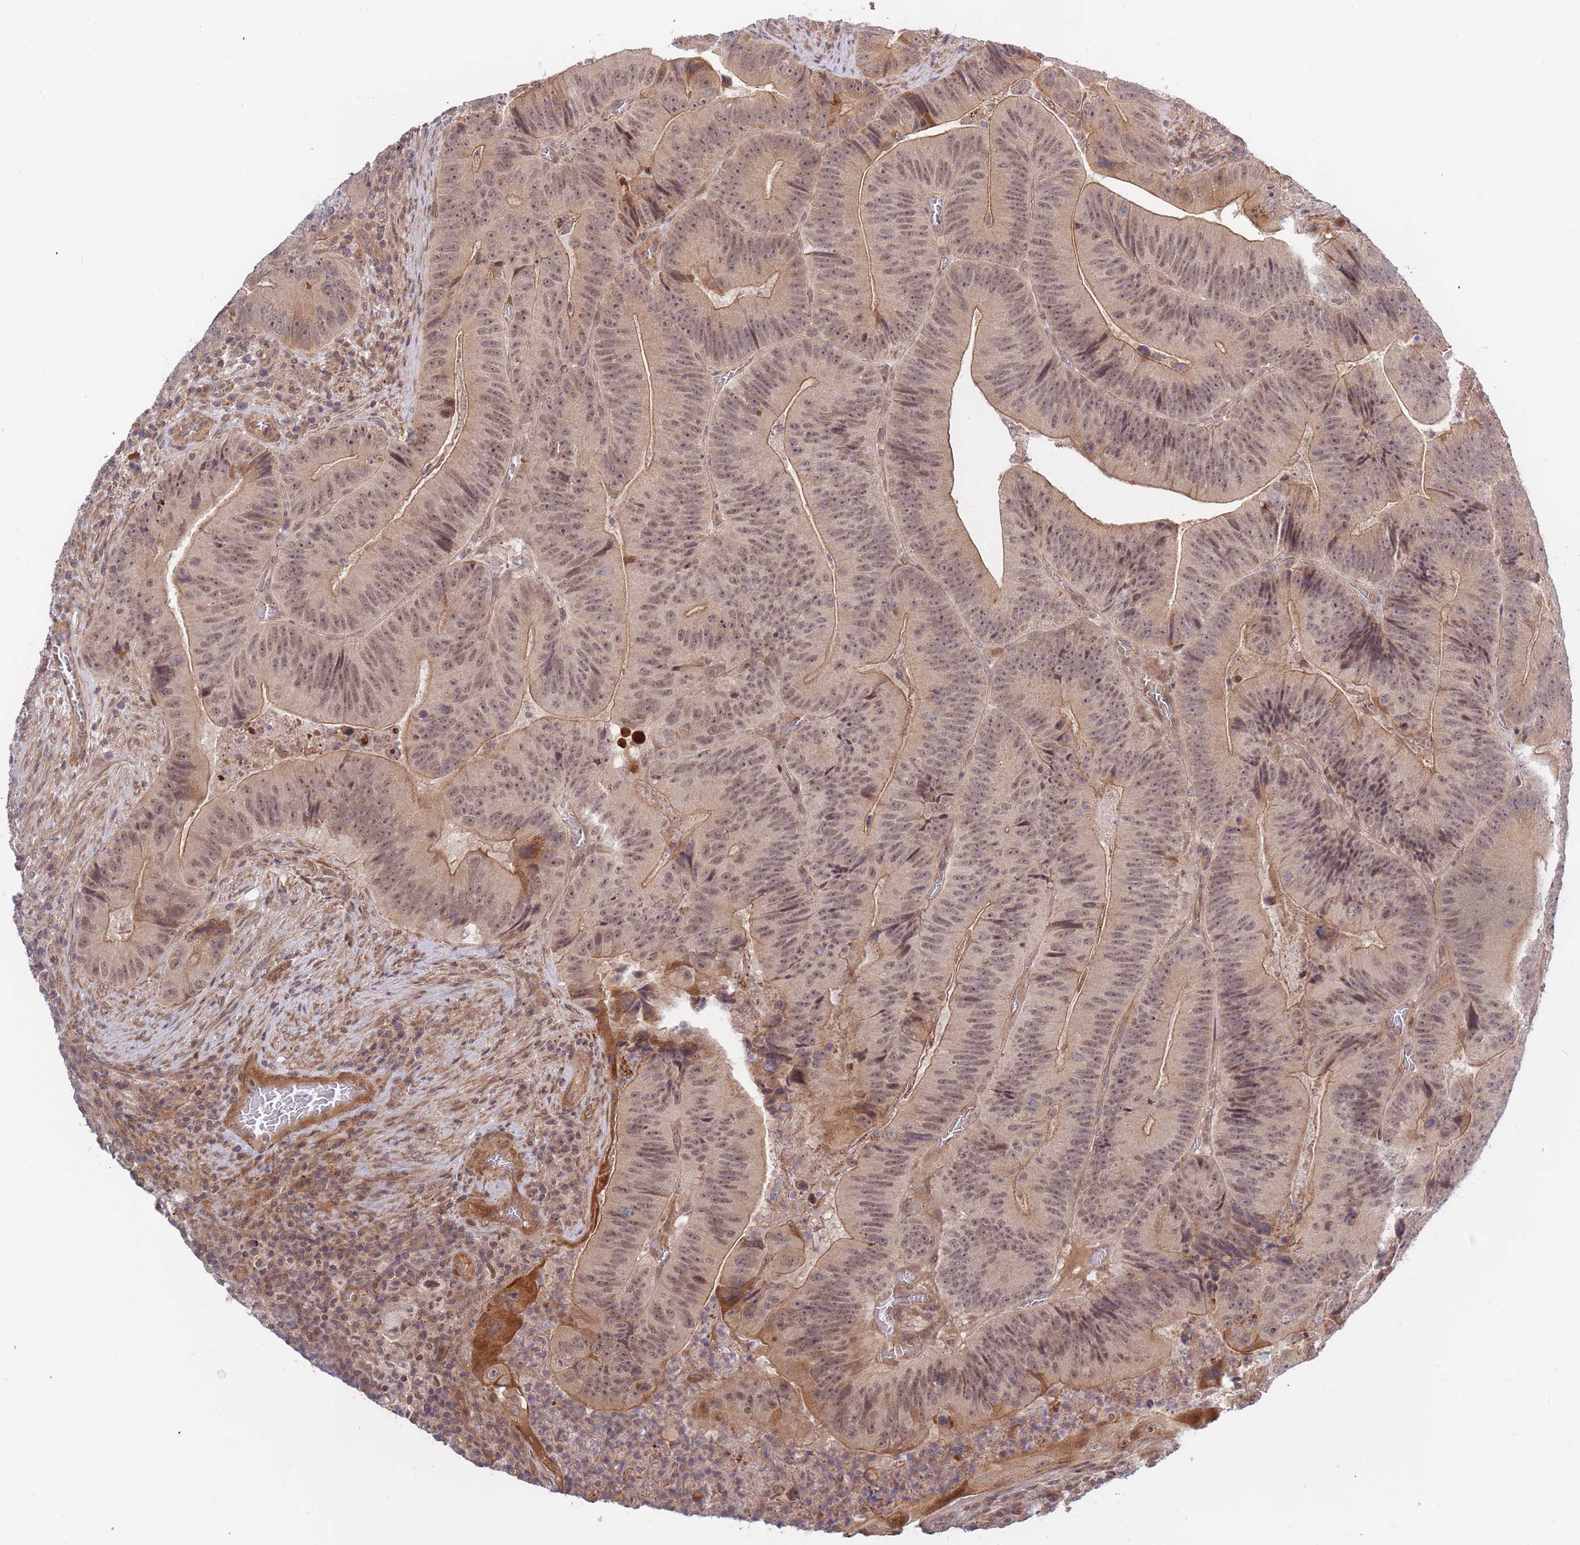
{"staining": {"intensity": "moderate", "quantity": ">75%", "location": "cytoplasmic/membranous,nuclear"}, "tissue": "colorectal cancer", "cell_type": "Tumor cells", "image_type": "cancer", "snomed": [{"axis": "morphology", "description": "Adenocarcinoma, NOS"}, {"axis": "topography", "description": "Colon"}], "caption": "Protein positivity by immunohistochemistry (IHC) displays moderate cytoplasmic/membranous and nuclear staining in approximately >75% of tumor cells in adenocarcinoma (colorectal).", "gene": "HAUS3", "patient": {"sex": "female", "age": 86}}